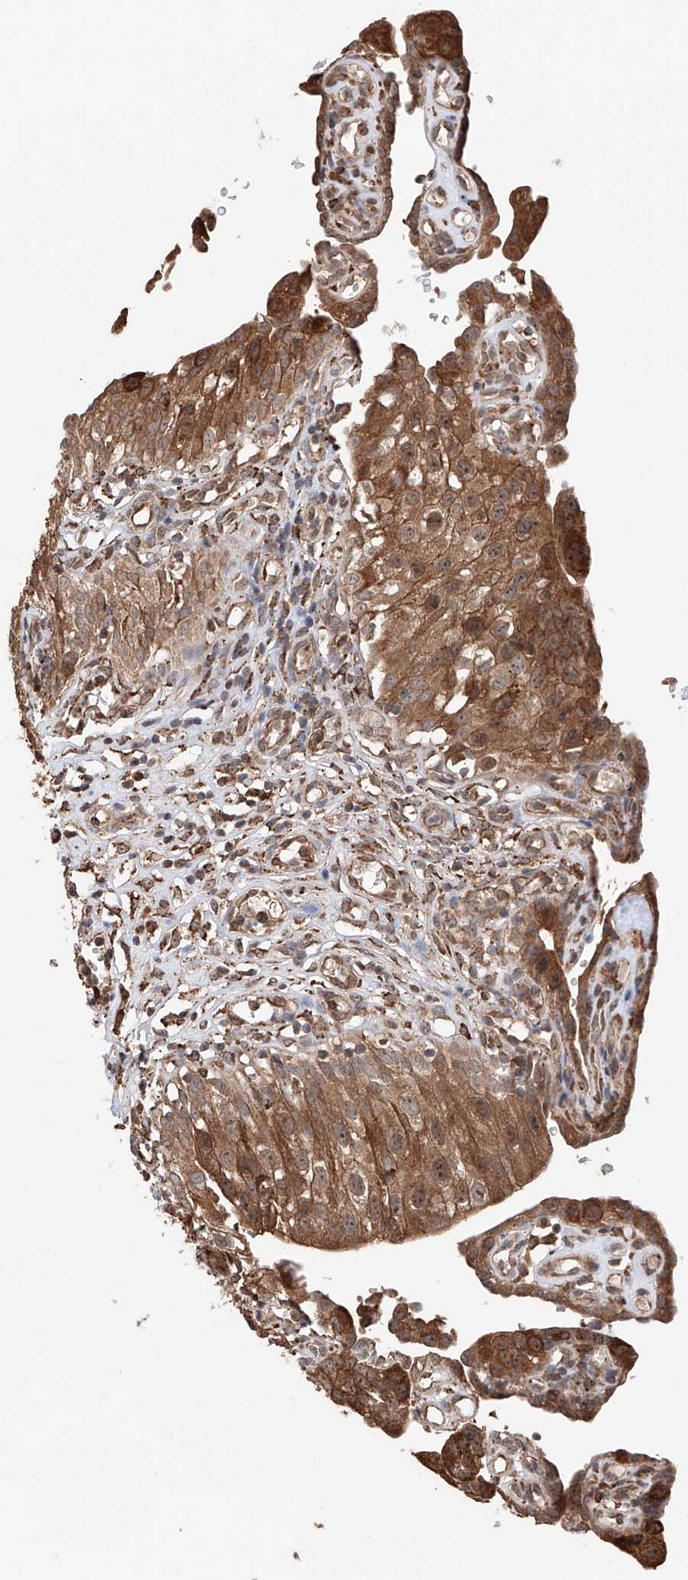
{"staining": {"intensity": "moderate", "quantity": ">75%", "location": "cytoplasmic/membranous,nuclear"}, "tissue": "urinary bladder", "cell_type": "Urothelial cells", "image_type": "normal", "snomed": [{"axis": "morphology", "description": "Normal tissue, NOS"}, {"axis": "topography", "description": "Urinary bladder"}], "caption": "Immunohistochemistry (DAB (3,3'-diaminobenzidine)) staining of normal urinary bladder exhibits moderate cytoplasmic/membranous,nuclear protein expression in approximately >75% of urothelial cells. (Brightfield microscopy of DAB IHC at high magnification).", "gene": "DNAH8", "patient": {"sex": "male", "age": 51}}